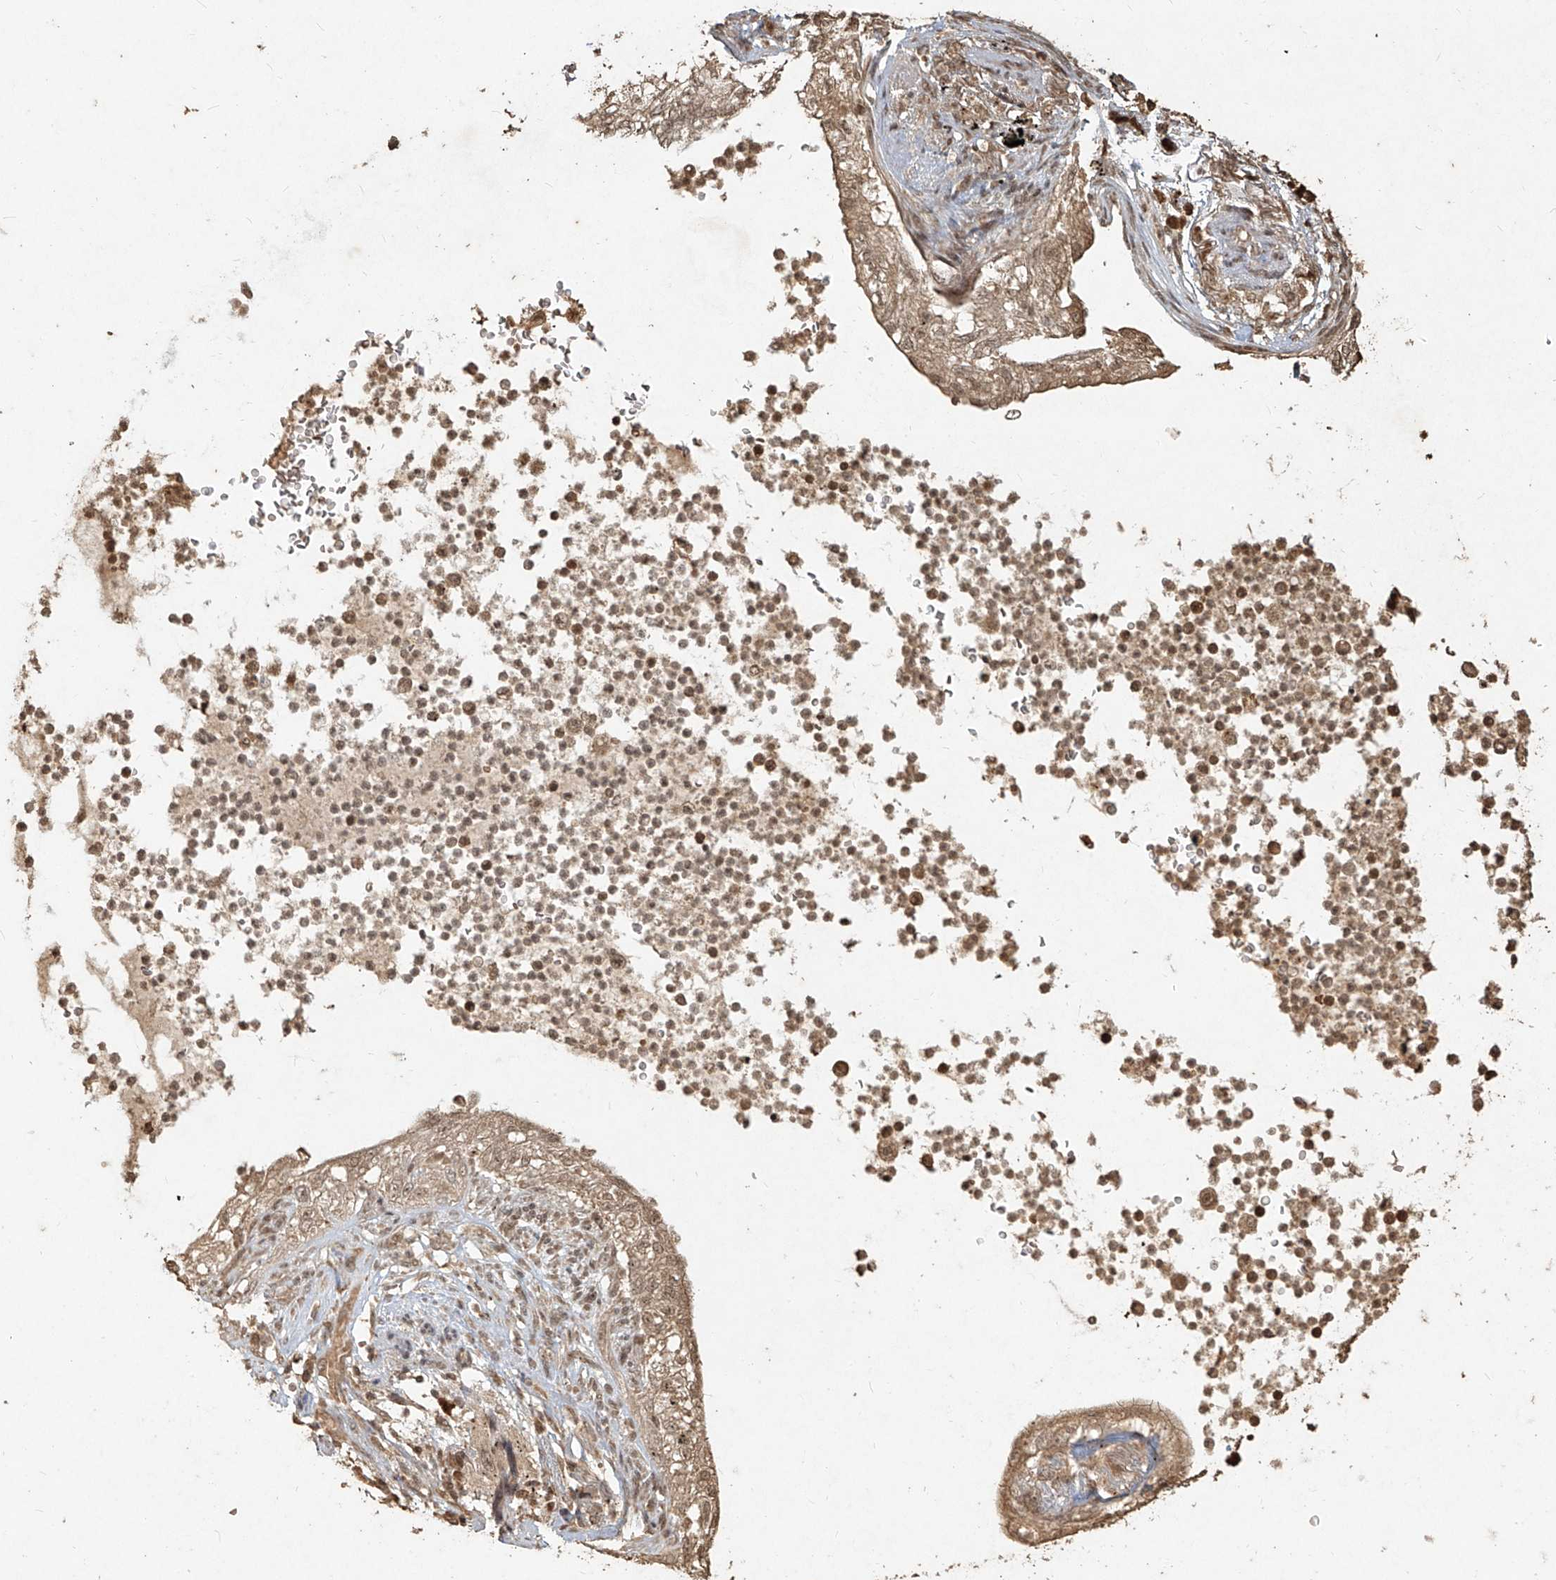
{"staining": {"intensity": "weak", "quantity": ">75%", "location": "cytoplasmic/membranous,nuclear"}, "tissue": "lung cancer", "cell_type": "Tumor cells", "image_type": "cancer", "snomed": [{"axis": "morphology", "description": "Normal tissue, NOS"}, {"axis": "morphology", "description": "Adenocarcinoma, NOS"}, {"axis": "topography", "description": "Bronchus"}, {"axis": "topography", "description": "Lung"}], "caption": "Immunohistochemistry photomicrograph of human lung cancer stained for a protein (brown), which displays low levels of weak cytoplasmic/membranous and nuclear expression in about >75% of tumor cells.", "gene": "UBE2K", "patient": {"sex": "female", "age": 70}}